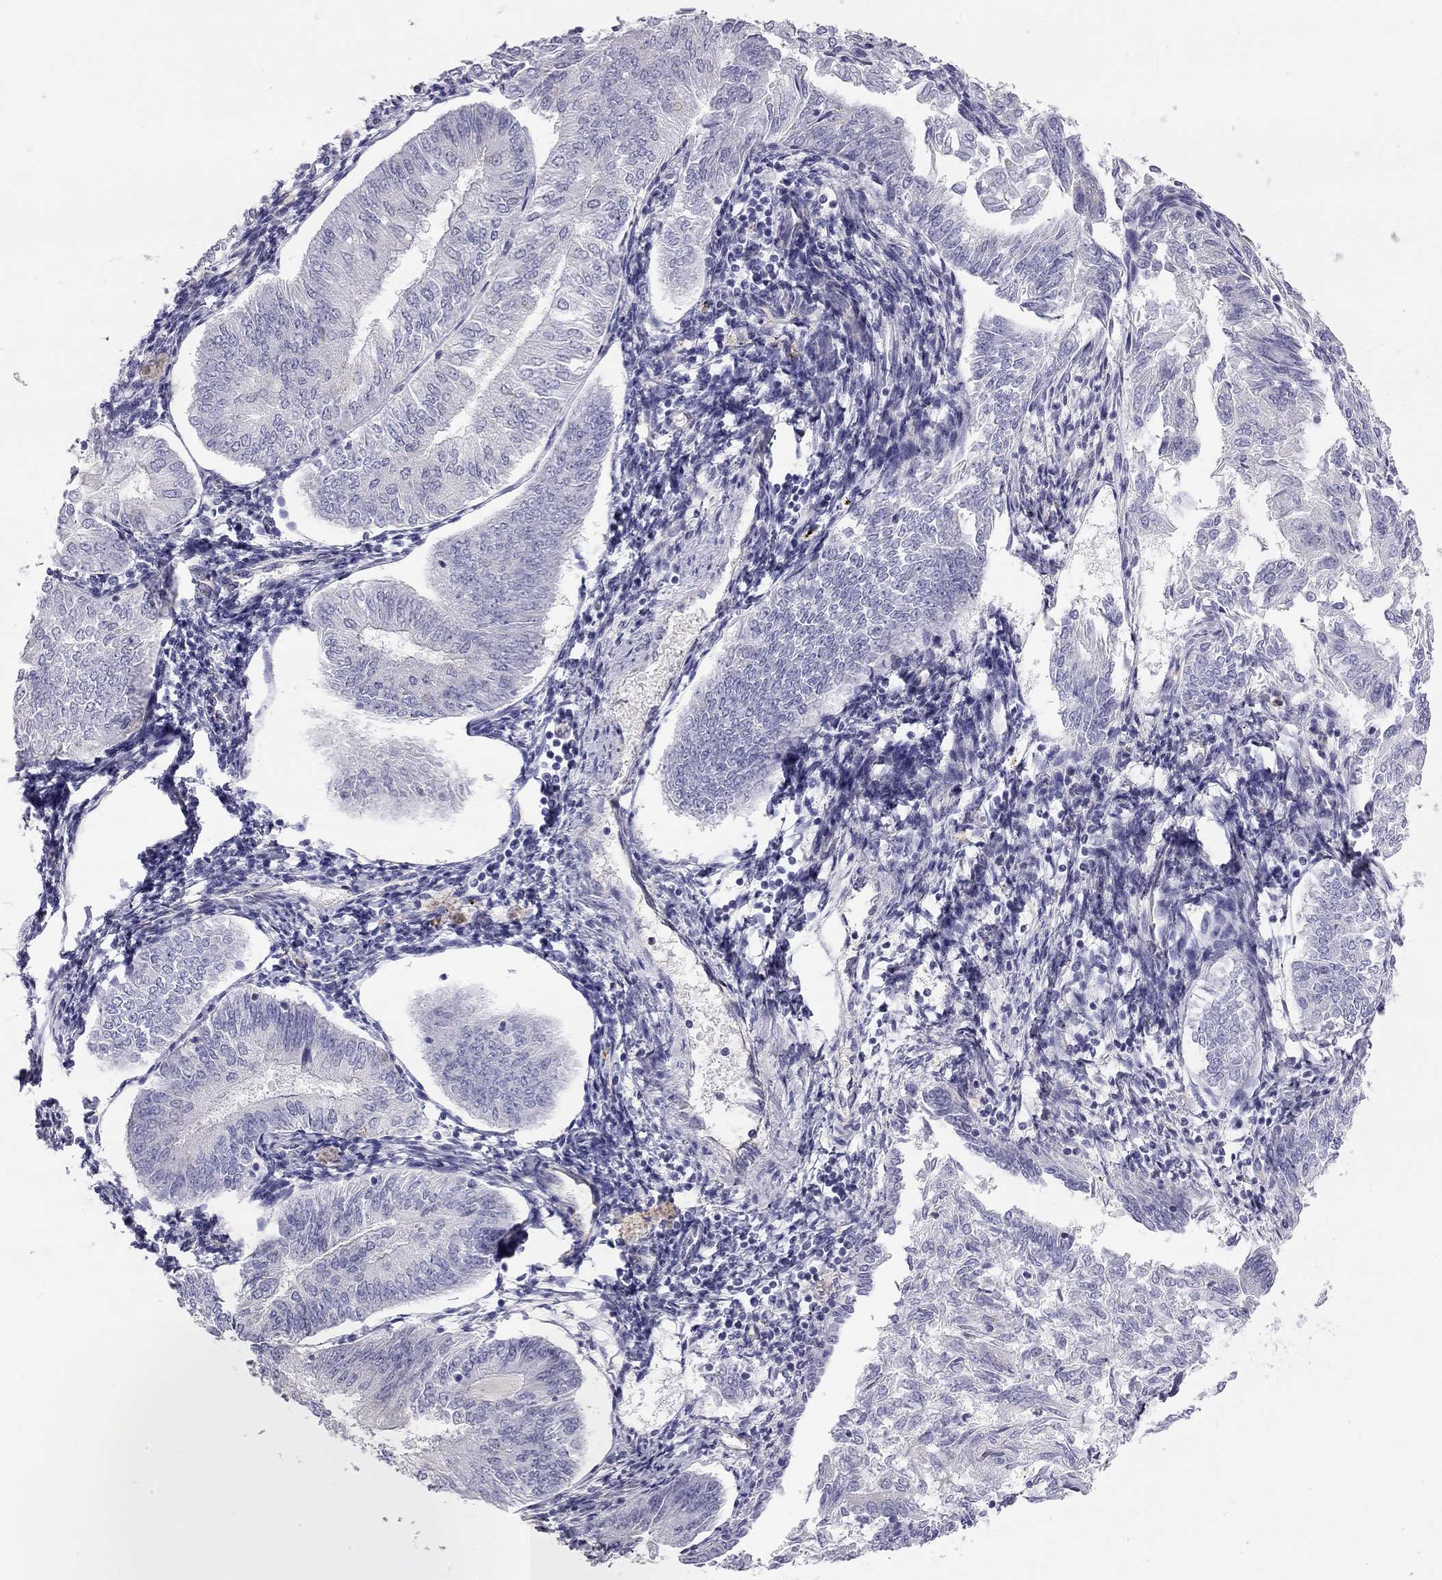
{"staining": {"intensity": "negative", "quantity": "none", "location": "none"}, "tissue": "endometrial cancer", "cell_type": "Tumor cells", "image_type": "cancer", "snomed": [{"axis": "morphology", "description": "Adenocarcinoma, NOS"}, {"axis": "topography", "description": "Endometrium"}], "caption": "Protein analysis of endometrial adenocarcinoma demonstrates no significant staining in tumor cells. Brightfield microscopy of IHC stained with DAB (3,3'-diaminobenzidine) (brown) and hematoxylin (blue), captured at high magnification.", "gene": "TDRD6", "patient": {"sex": "female", "age": 58}}